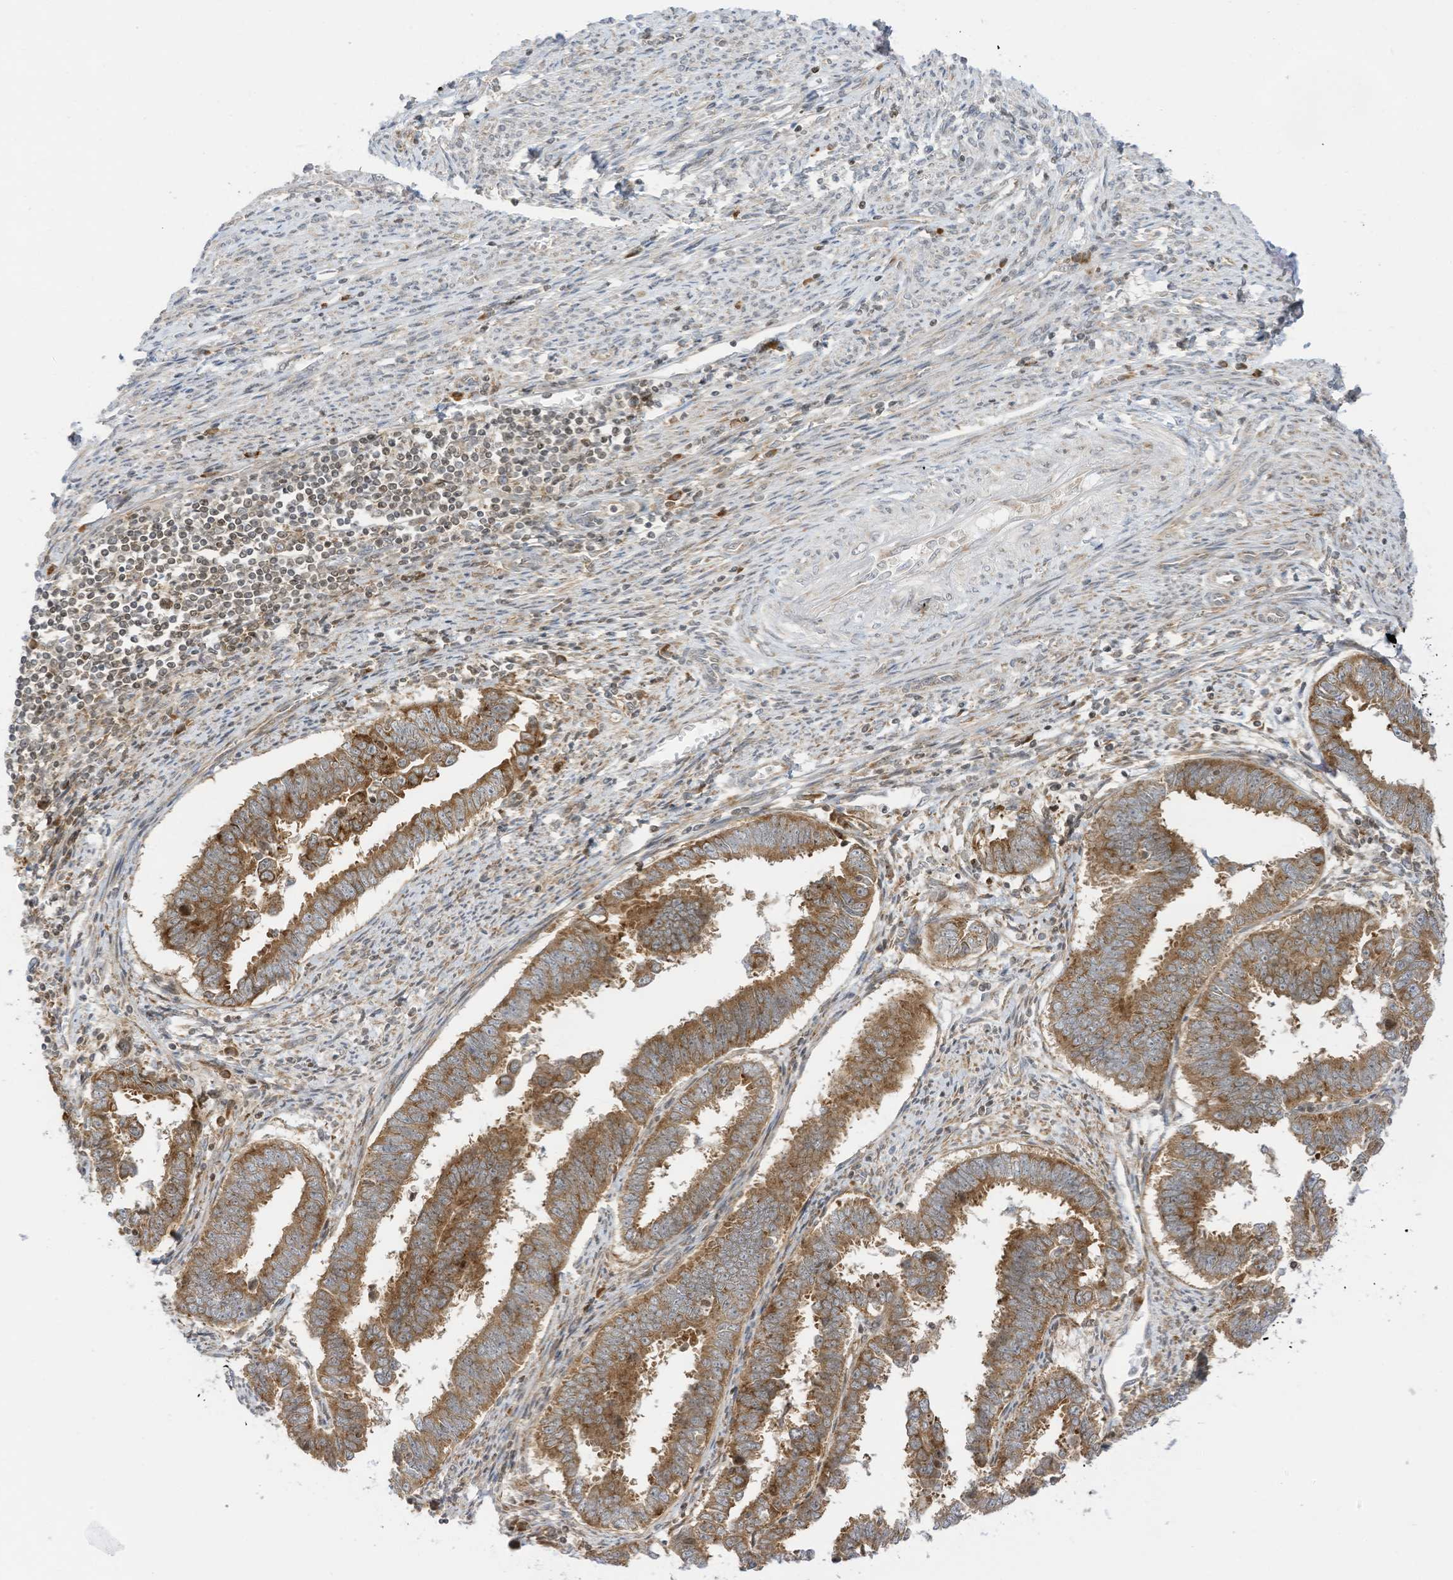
{"staining": {"intensity": "moderate", "quantity": ">75%", "location": "cytoplasmic/membranous"}, "tissue": "endometrial cancer", "cell_type": "Tumor cells", "image_type": "cancer", "snomed": [{"axis": "morphology", "description": "Adenocarcinoma, NOS"}, {"axis": "topography", "description": "Endometrium"}], "caption": "Immunohistochemistry (DAB) staining of human endometrial cancer demonstrates moderate cytoplasmic/membranous protein positivity in about >75% of tumor cells.", "gene": "EDF1", "patient": {"sex": "female", "age": 75}}